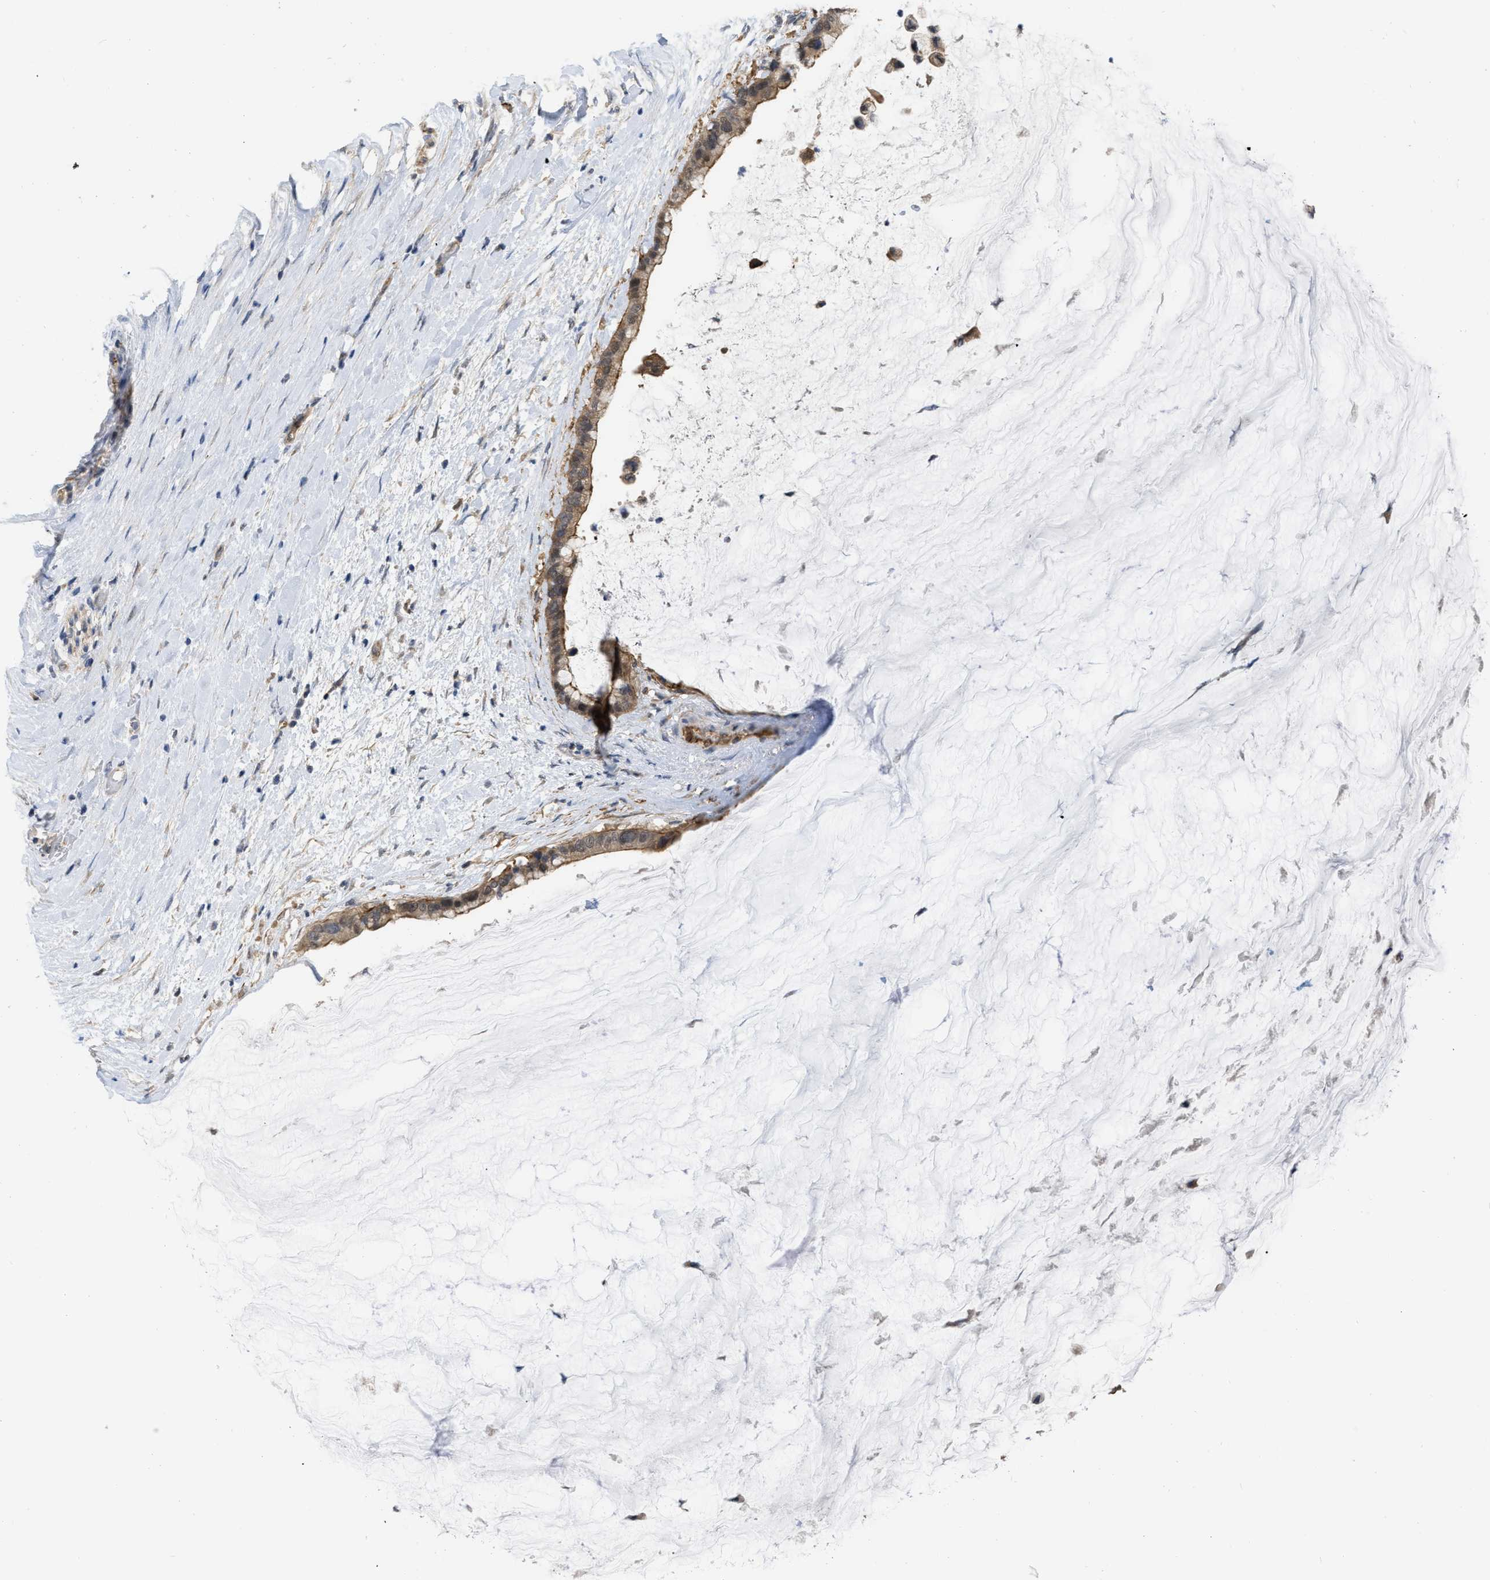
{"staining": {"intensity": "weak", "quantity": ">75%", "location": "cytoplasmic/membranous"}, "tissue": "pancreatic cancer", "cell_type": "Tumor cells", "image_type": "cancer", "snomed": [{"axis": "morphology", "description": "Adenocarcinoma, NOS"}, {"axis": "topography", "description": "Pancreas"}], "caption": "A brown stain highlights weak cytoplasmic/membranous positivity of a protein in human pancreatic adenocarcinoma tumor cells.", "gene": "NAPEPLD", "patient": {"sex": "male", "age": 41}}